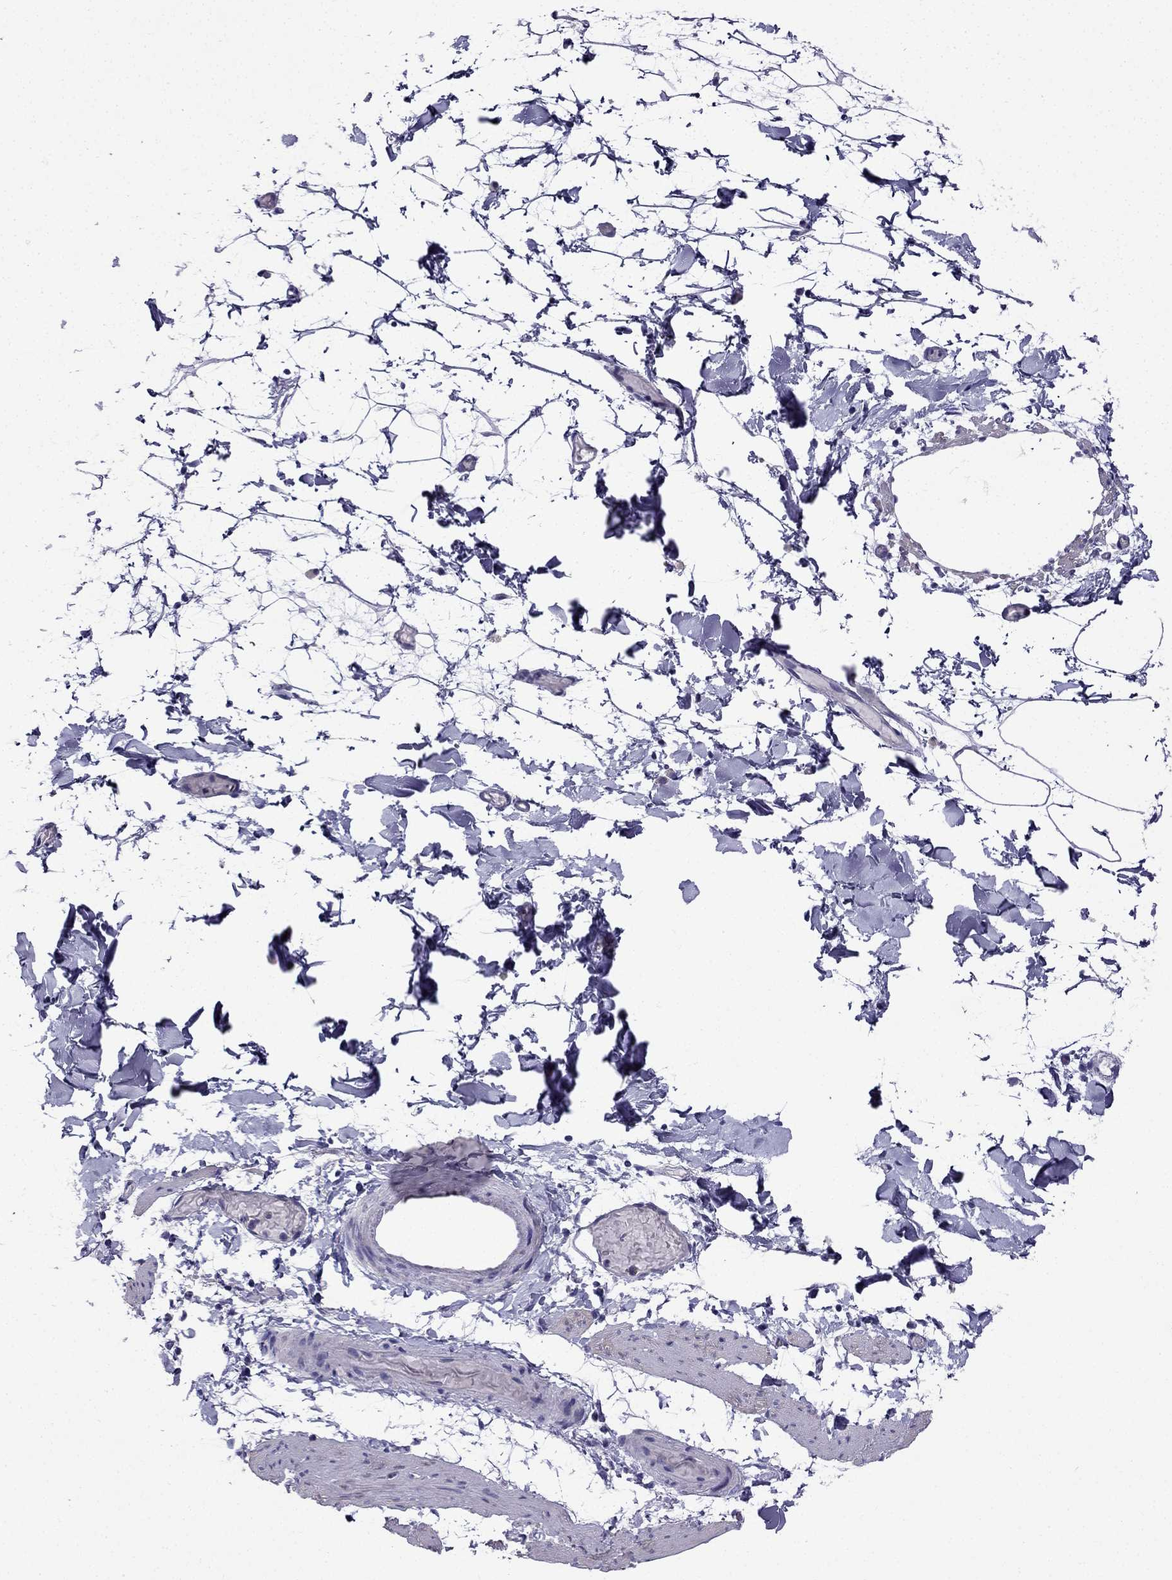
{"staining": {"intensity": "negative", "quantity": "none", "location": "none"}, "tissue": "adipose tissue", "cell_type": "Adipocytes", "image_type": "normal", "snomed": [{"axis": "morphology", "description": "Normal tissue, NOS"}, {"axis": "topography", "description": "Gallbladder"}, {"axis": "topography", "description": "Peripheral nerve tissue"}], "caption": "The immunohistochemistry histopathology image has no significant positivity in adipocytes of adipose tissue.", "gene": "KIF5A", "patient": {"sex": "female", "age": 45}}